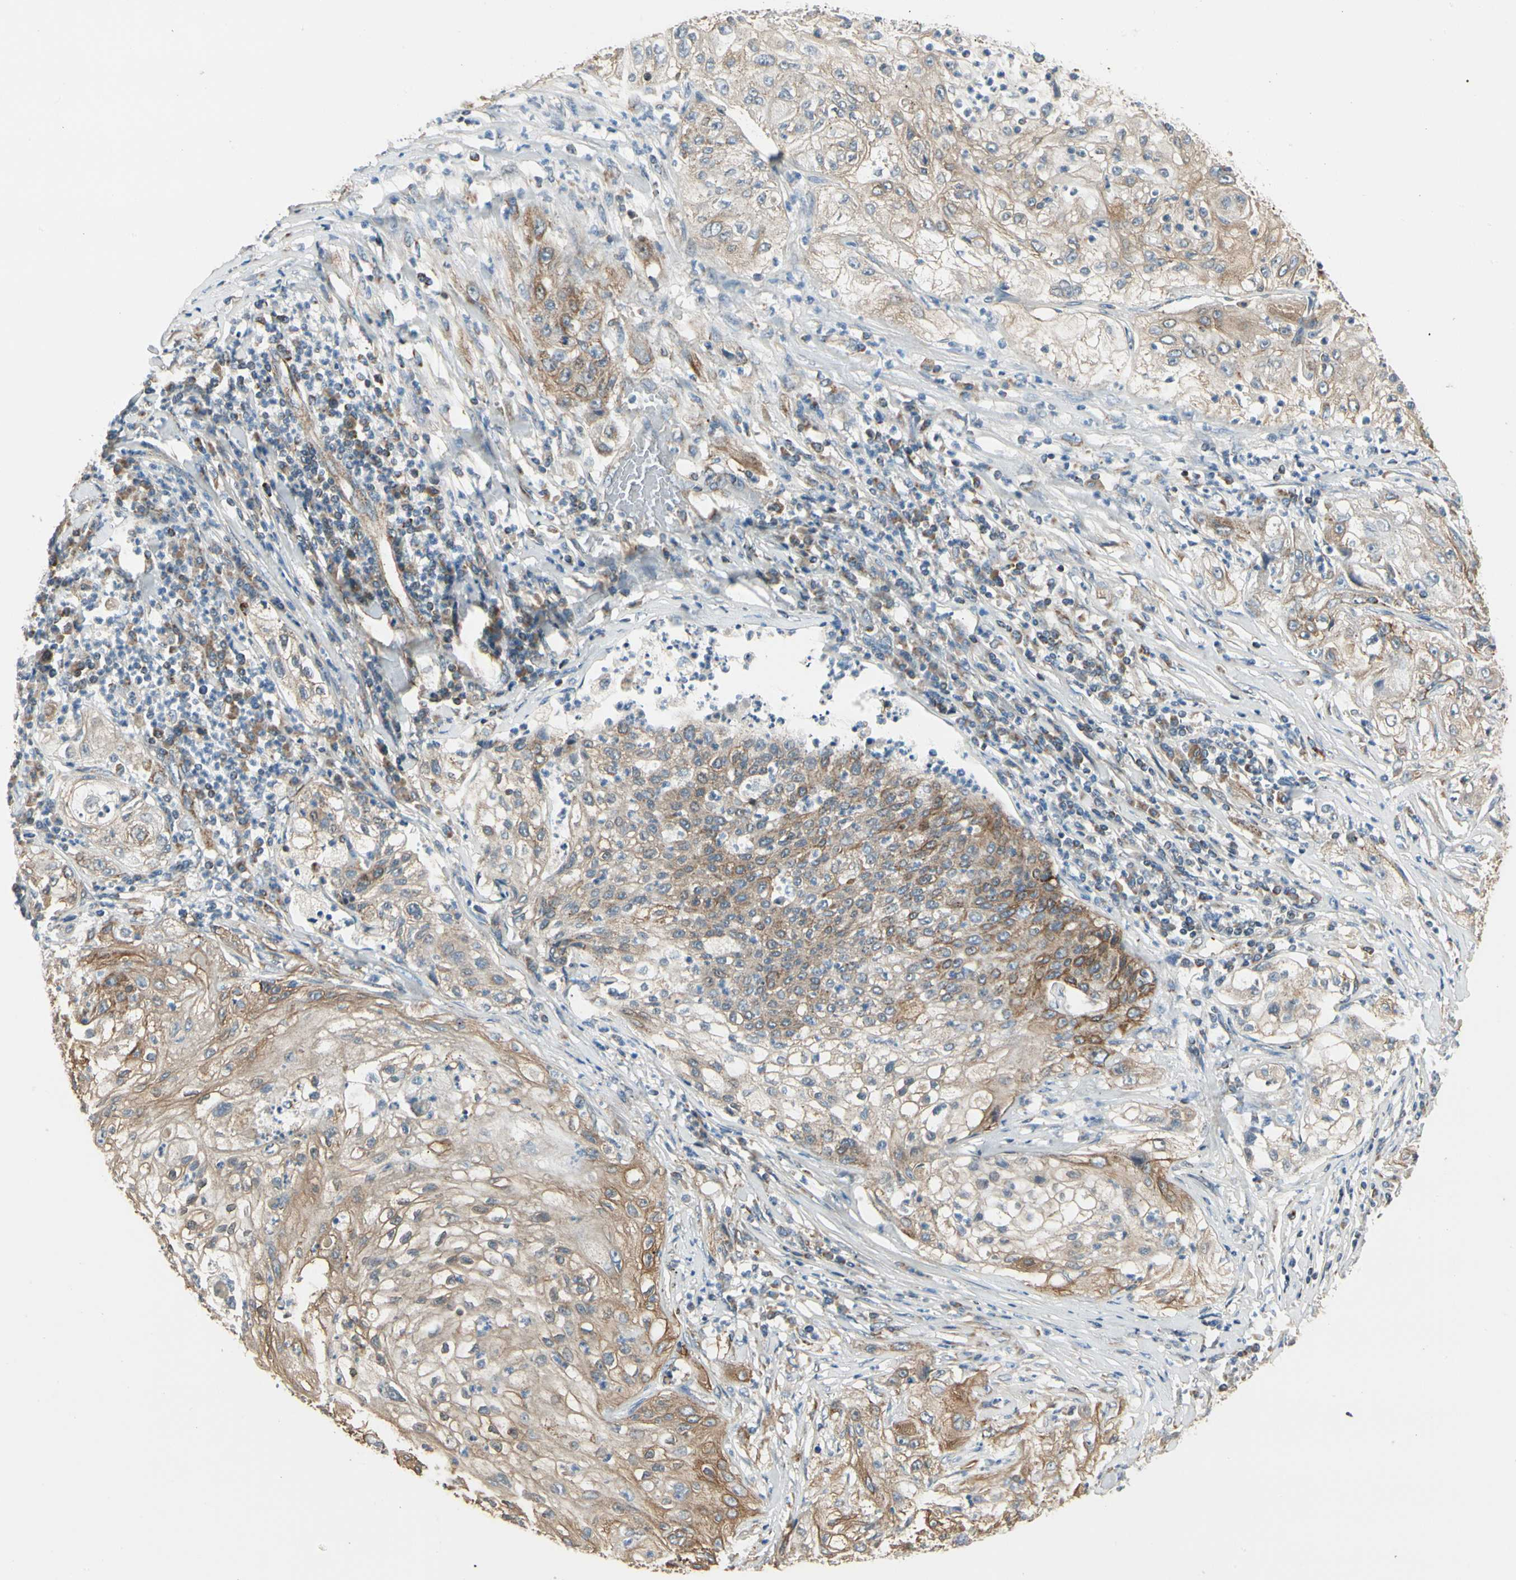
{"staining": {"intensity": "moderate", "quantity": "25%-75%", "location": "cytoplasmic/membranous"}, "tissue": "lung cancer", "cell_type": "Tumor cells", "image_type": "cancer", "snomed": [{"axis": "morphology", "description": "Inflammation, NOS"}, {"axis": "morphology", "description": "Squamous cell carcinoma, NOS"}, {"axis": "topography", "description": "Lymph node"}, {"axis": "topography", "description": "Soft tissue"}, {"axis": "topography", "description": "Lung"}], "caption": "Lung cancer (squamous cell carcinoma) stained with IHC demonstrates moderate cytoplasmic/membranous expression in about 25%-75% of tumor cells. (Stains: DAB in brown, nuclei in blue, Microscopy: brightfield microscopy at high magnification).", "gene": "EPHB3", "patient": {"sex": "male", "age": 66}}